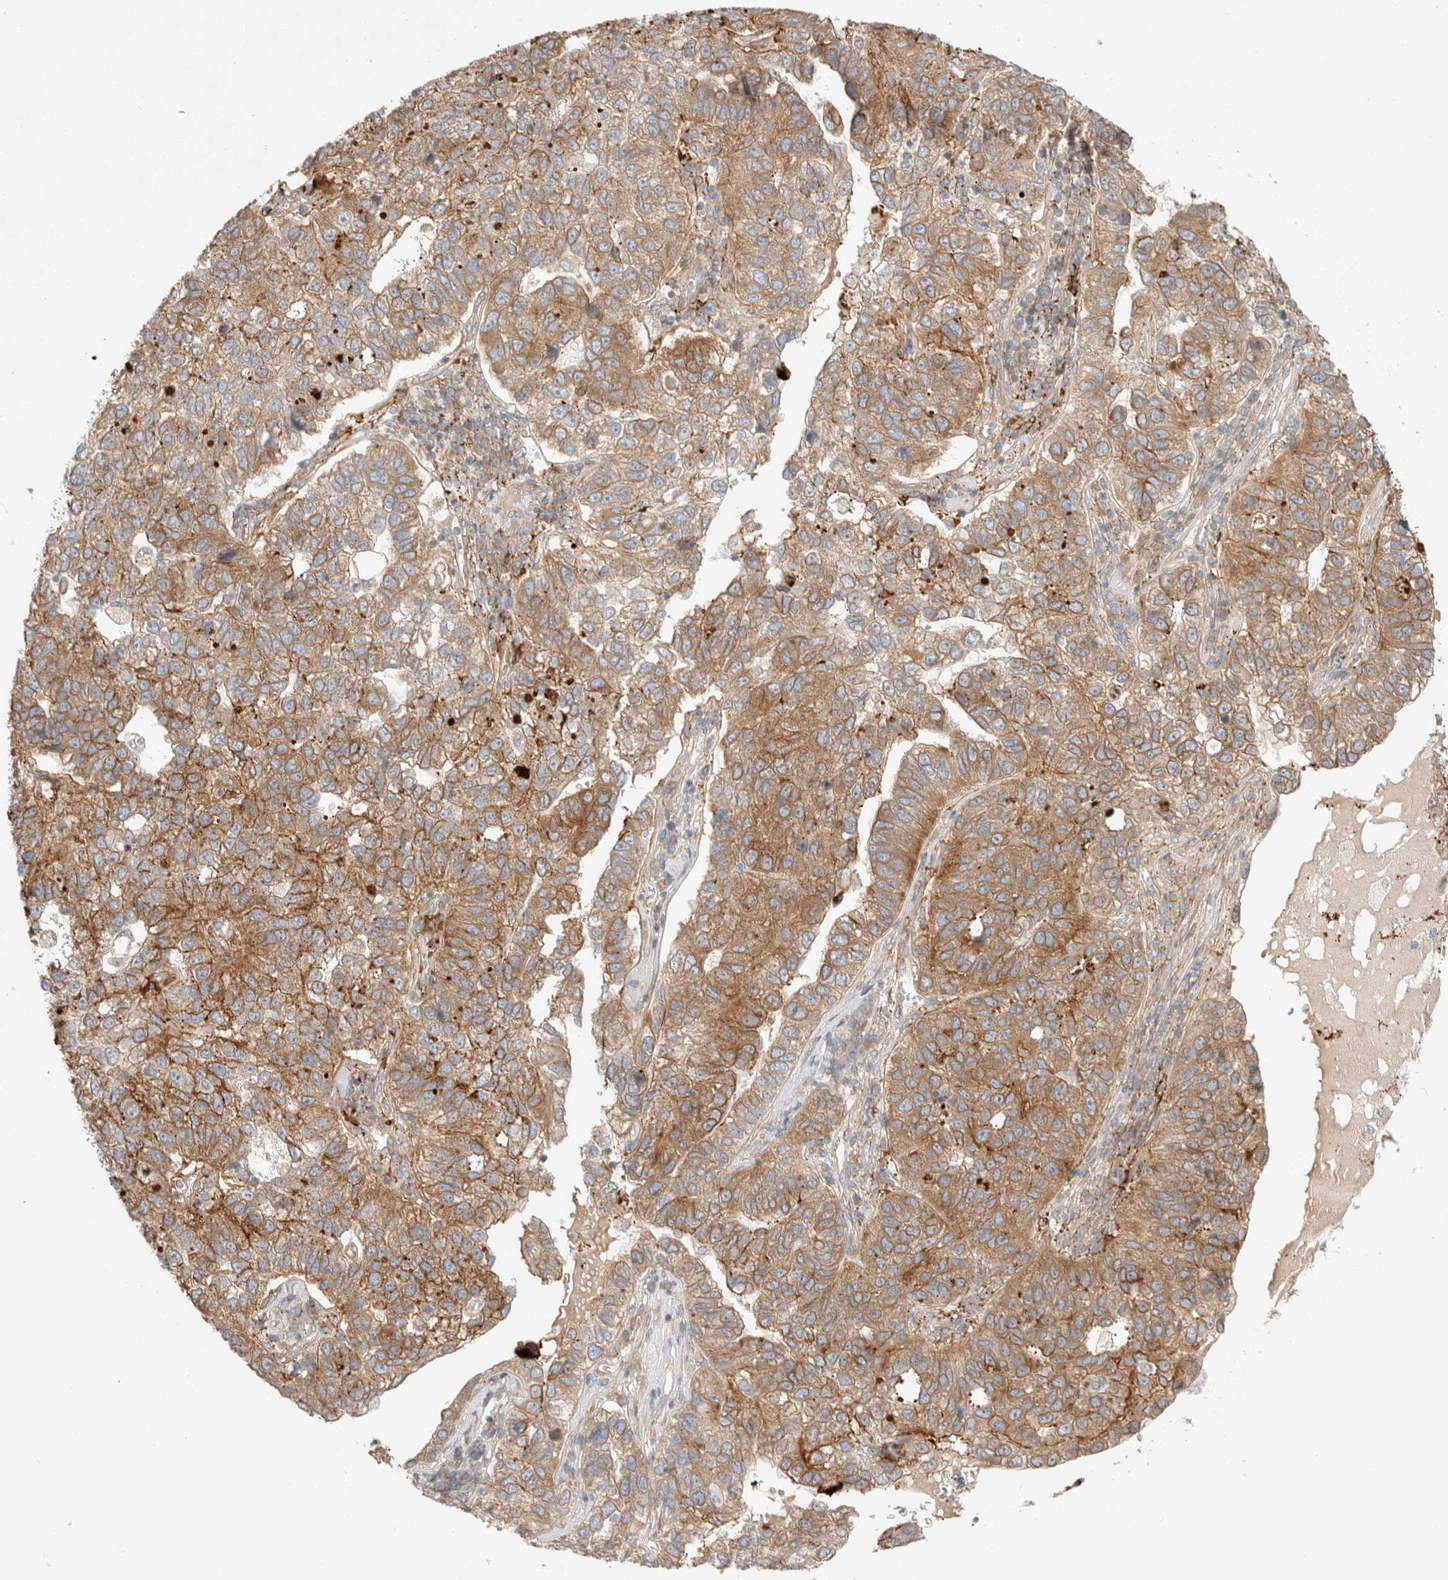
{"staining": {"intensity": "moderate", "quantity": ">75%", "location": "cytoplasmic/membranous"}, "tissue": "pancreatic cancer", "cell_type": "Tumor cells", "image_type": "cancer", "snomed": [{"axis": "morphology", "description": "Adenocarcinoma, NOS"}, {"axis": "topography", "description": "Pancreas"}], "caption": "The photomicrograph shows immunohistochemical staining of pancreatic cancer (adenocarcinoma). There is moderate cytoplasmic/membranous expression is identified in about >75% of tumor cells. (DAB IHC, brown staining for protein, blue staining for nuclei).", "gene": "MARK3", "patient": {"sex": "female", "age": 61}}